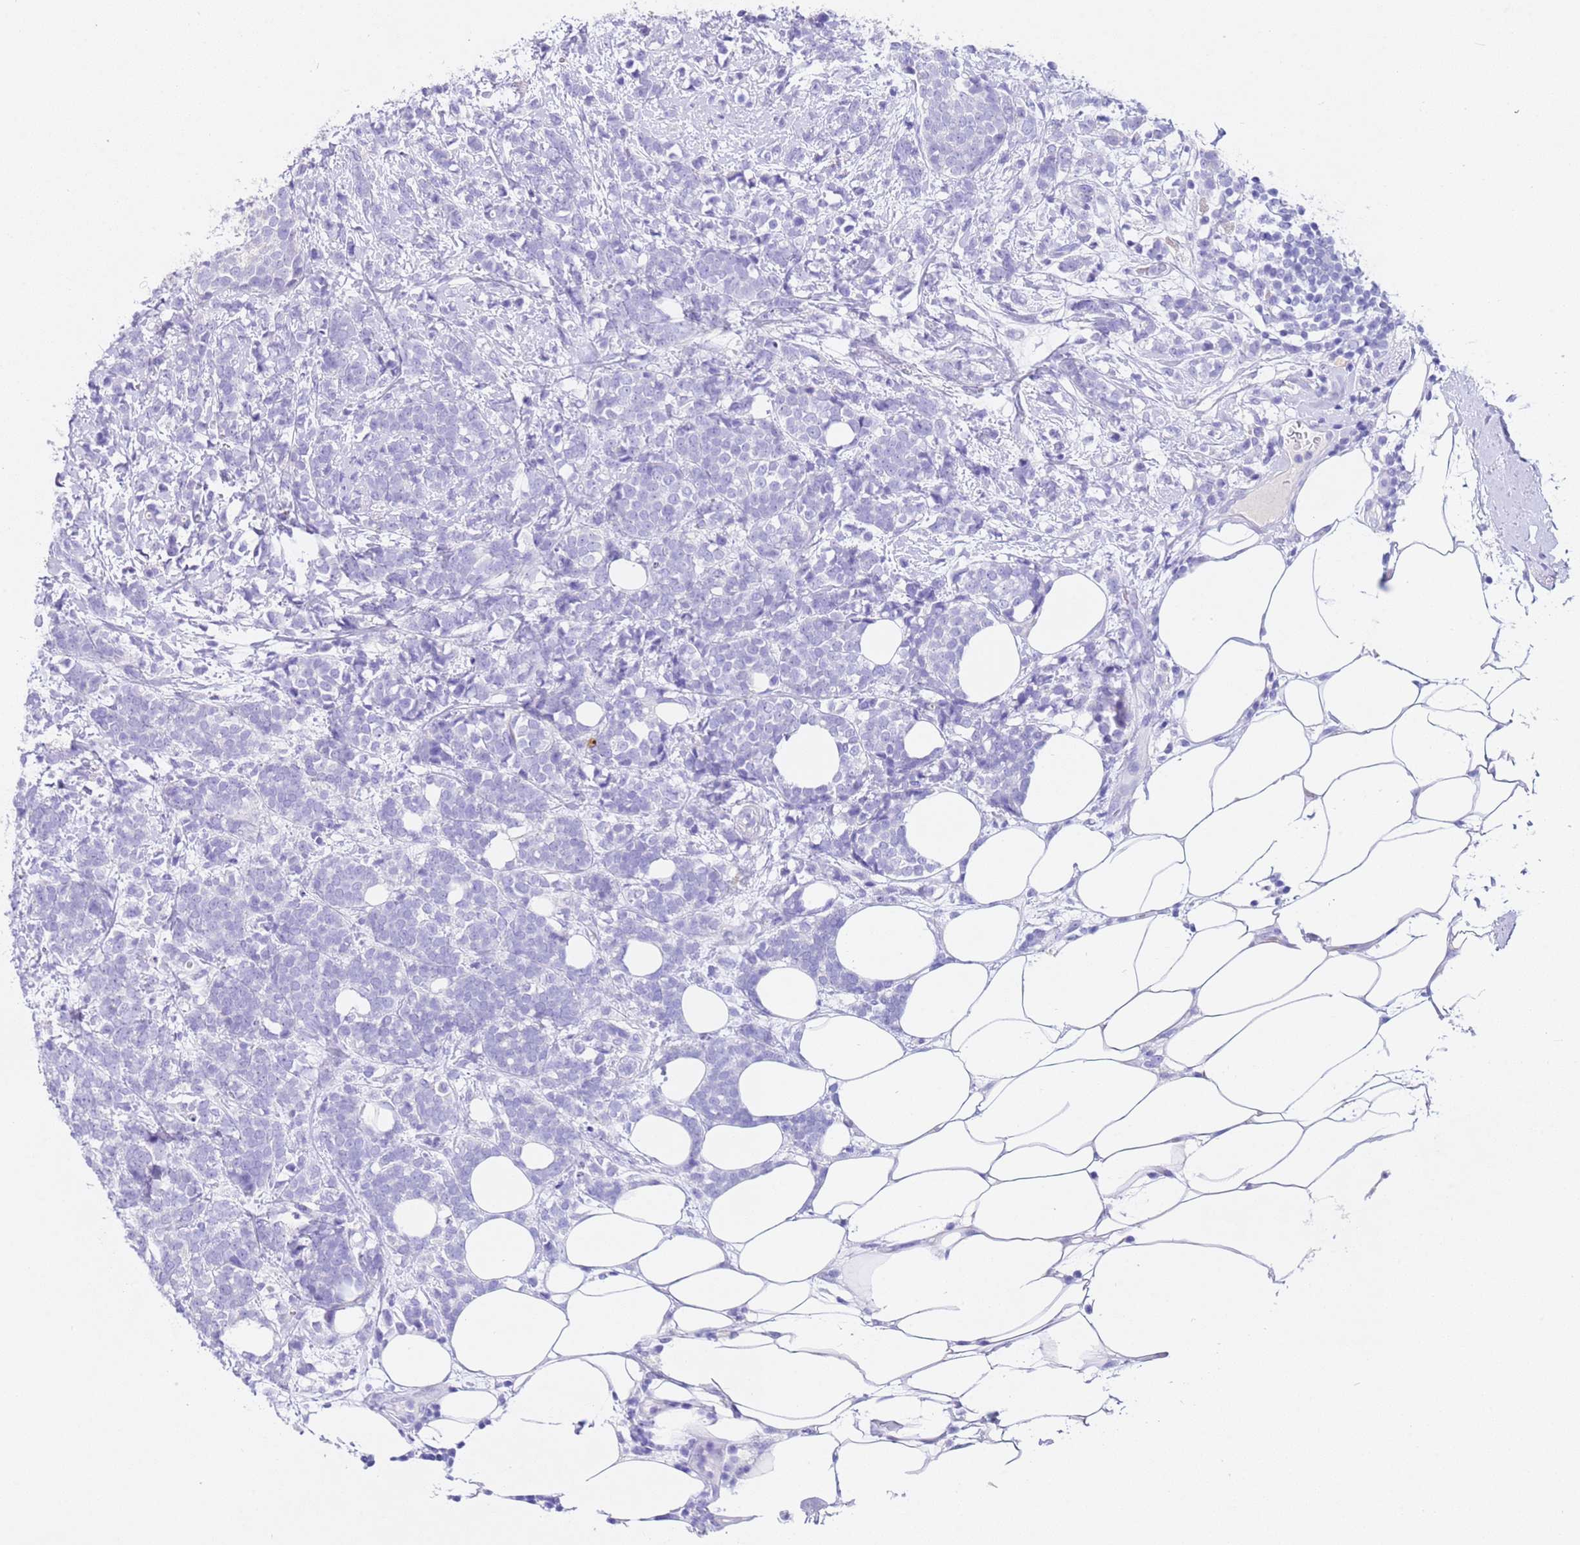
{"staining": {"intensity": "negative", "quantity": "none", "location": "none"}, "tissue": "breast cancer", "cell_type": "Tumor cells", "image_type": "cancer", "snomed": [{"axis": "morphology", "description": "Lobular carcinoma"}, {"axis": "topography", "description": "Breast"}], "caption": "Breast cancer (lobular carcinoma) was stained to show a protein in brown. There is no significant expression in tumor cells. (Stains: DAB (3,3'-diaminobenzidine) IHC with hematoxylin counter stain, Microscopy: brightfield microscopy at high magnification).", "gene": "CPB1", "patient": {"sex": "female", "age": 58}}